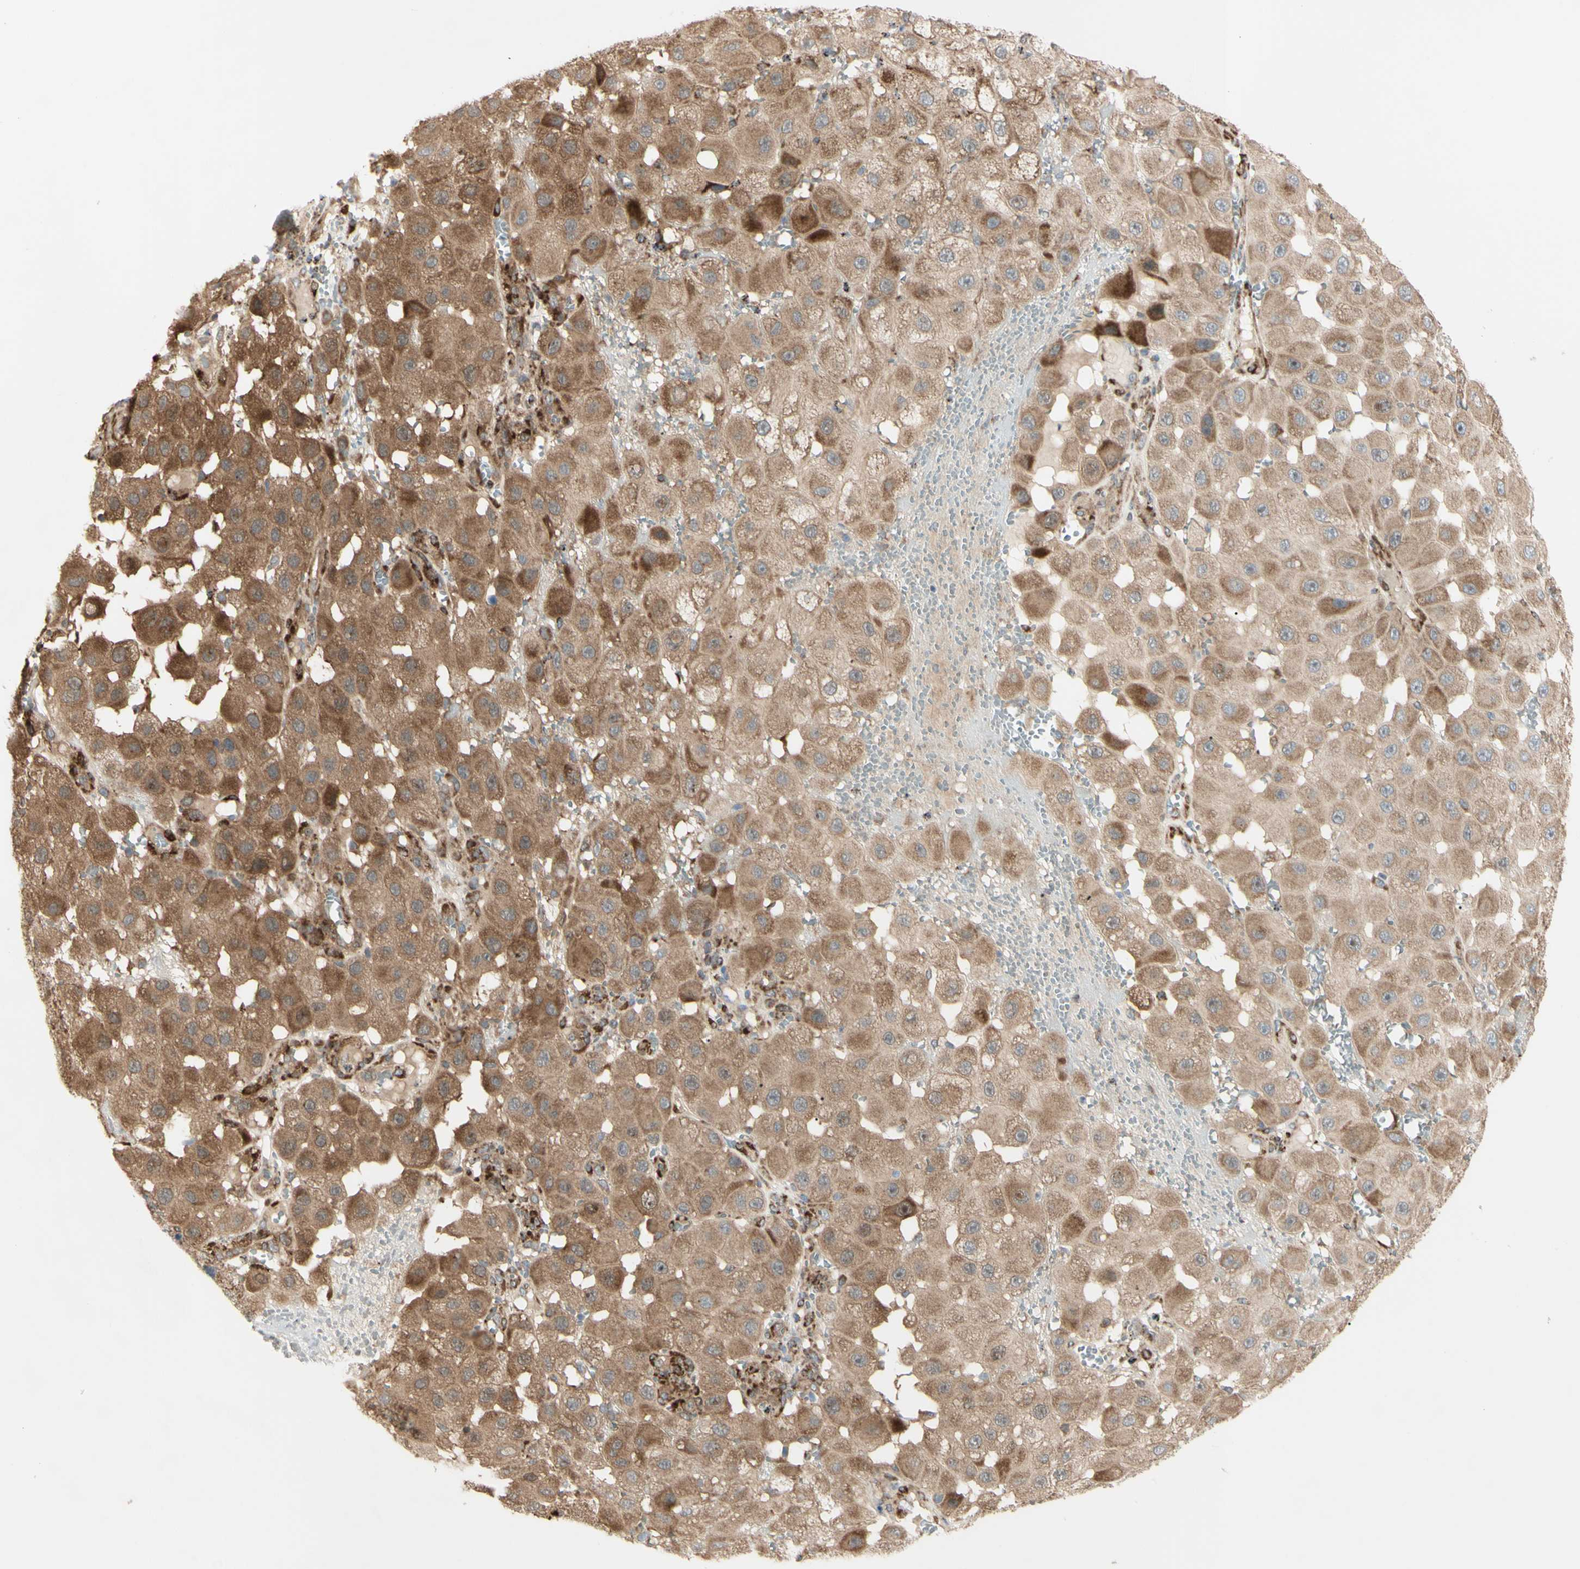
{"staining": {"intensity": "moderate", "quantity": ">75%", "location": "cytoplasmic/membranous"}, "tissue": "melanoma", "cell_type": "Tumor cells", "image_type": "cancer", "snomed": [{"axis": "morphology", "description": "Malignant melanoma, NOS"}, {"axis": "topography", "description": "Skin"}], "caption": "IHC staining of melanoma, which exhibits medium levels of moderate cytoplasmic/membranous staining in approximately >75% of tumor cells indicating moderate cytoplasmic/membranous protein expression. The staining was performed using DAB (brown) for protein detection and nuclei were counterstained in hematoxylin (blue).", "gene": "EIF5A", "patient": {"sex": "female", "age": 81}}